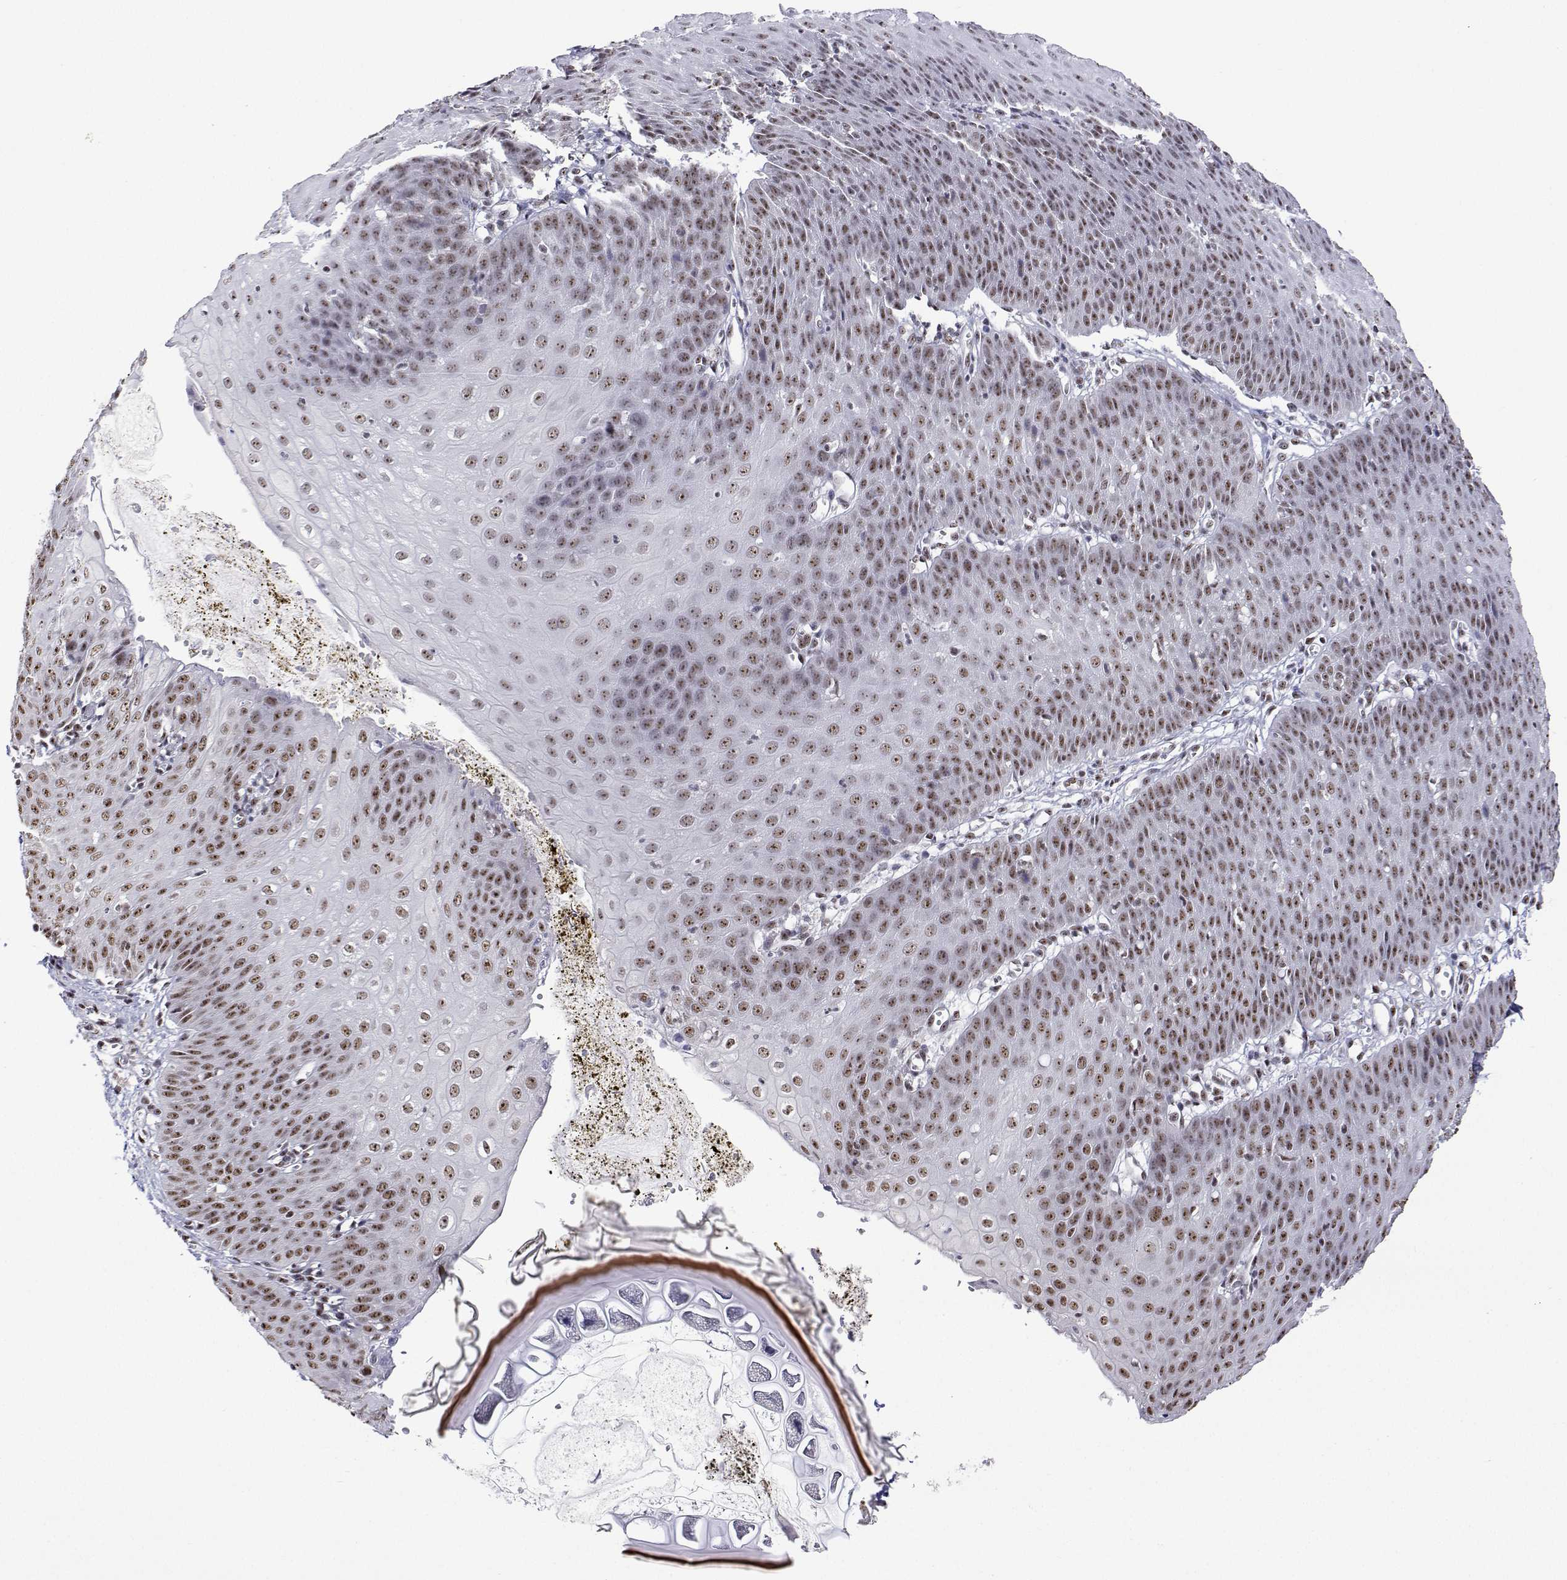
{"staining": {"intensity": "moderate", "quantity": ">75%", "location": "nuclear"}, "tissue": "esophagus", "cell_type": "Squamous epithelial cells", "image_type": "normal", "snomed": [{"axis": "morphology", "description": "Normal tissue, NOS"}, {"axis": "topography", "description": "Esophagus"}], "caption": "Immunohistochemistry (IHC) micrograph of normal esophagus stained for a protein (brown), which exhibits medium levels of moderate nuclear positivity in approximately >75% of squamous epithelial cells.", "gene": "ADAR", "patient": {"sex": "male", "age": 71}}